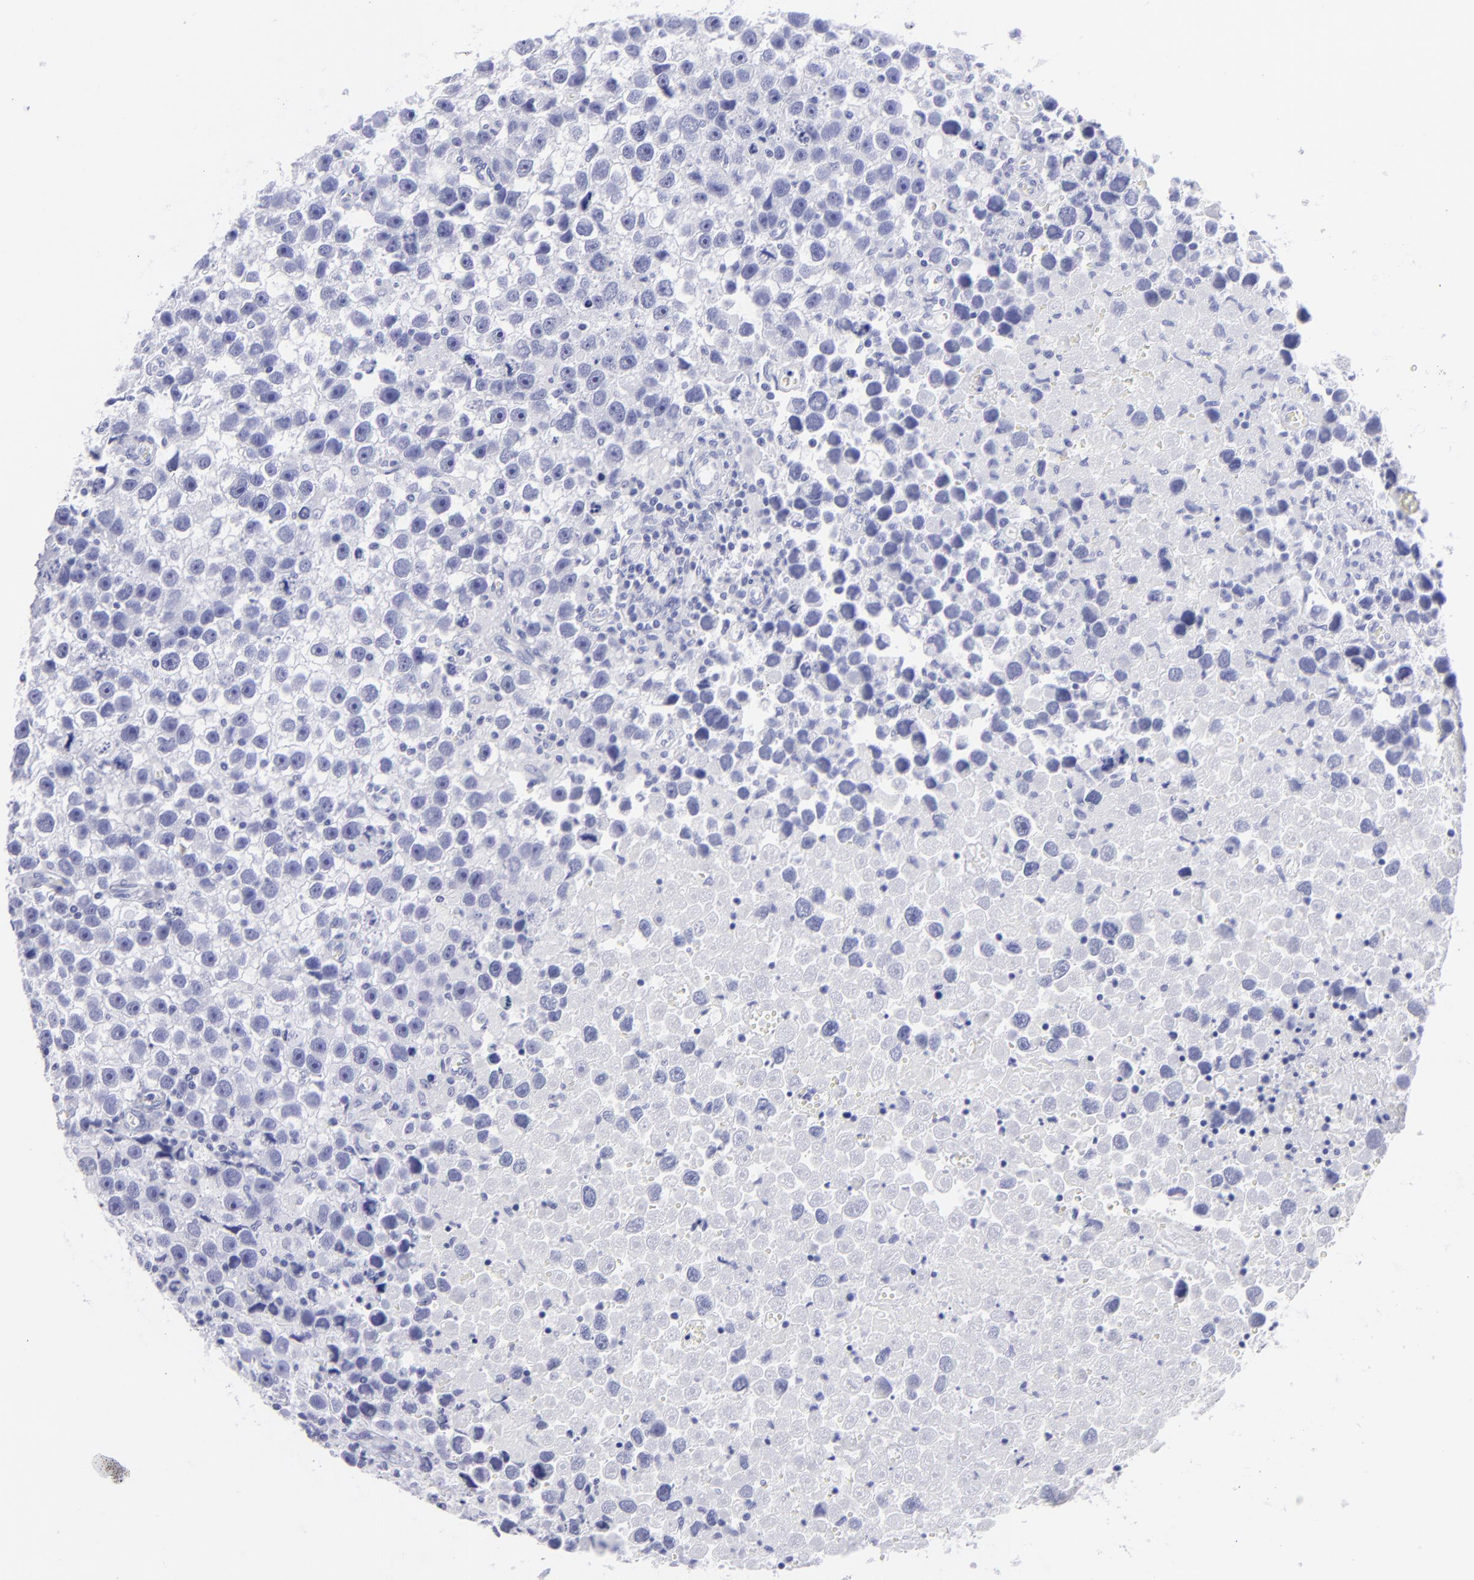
{"staining": {"intensity": "negative", "quantity": "none", "location": "none"}, "tissue": "testis cancer", "cell_type": "Tumor cells", "image_type": "cancer", "snomed": [{"axis": "morphology", "description": "Seminoma, NOS"}, {"axis": "topography", "description": "Testis"}], "caption": "This is an IHC histopathology image of human testis cancer. There is no expression in tumor cells.", "gene": "SLC1A2", "patient": {"sex": "male", "age": 43}}